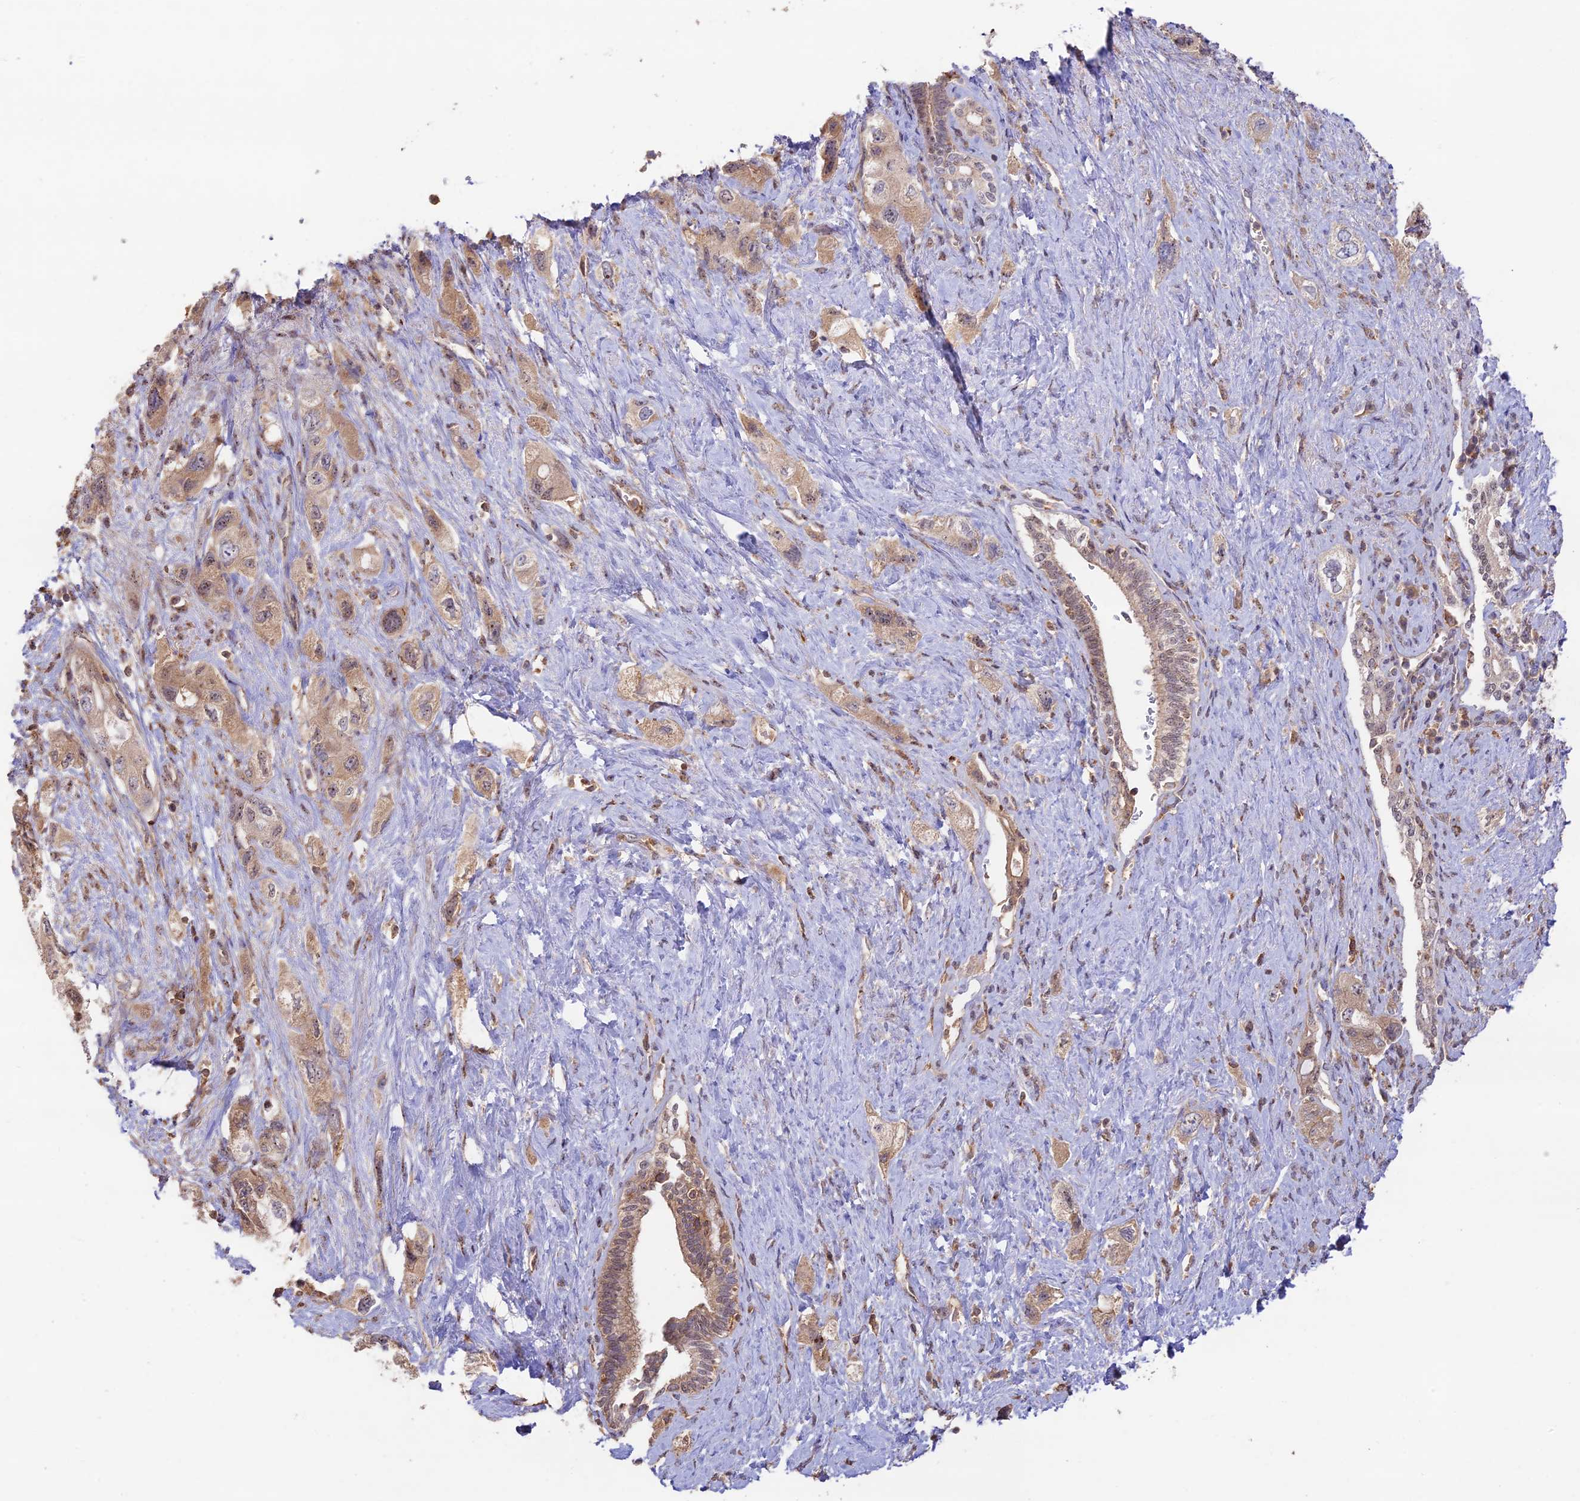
{"staining": {"intensity": "weak", "quantity": ">75%", "location": "cytoplasmic/membranous,nuclear"}, "tissue": "pancreatic cancer", "cell_type": "Tumor cells", "image_type": "cancer", "snomed": [{"axis": "morphology", "description": "Adenocarcinoma, NOS"}, {"axis": "topography", "description": "Pancreas"}], "caption": "Immunohistochemical staining of human pancreatic cancer exhibits low levels of weak cytoplasmic/membranous and nuclear protein positivity in about >75% of tumor cells.", "gene": "CLCF1", "patient": {"sex": "female", "age": 73}}